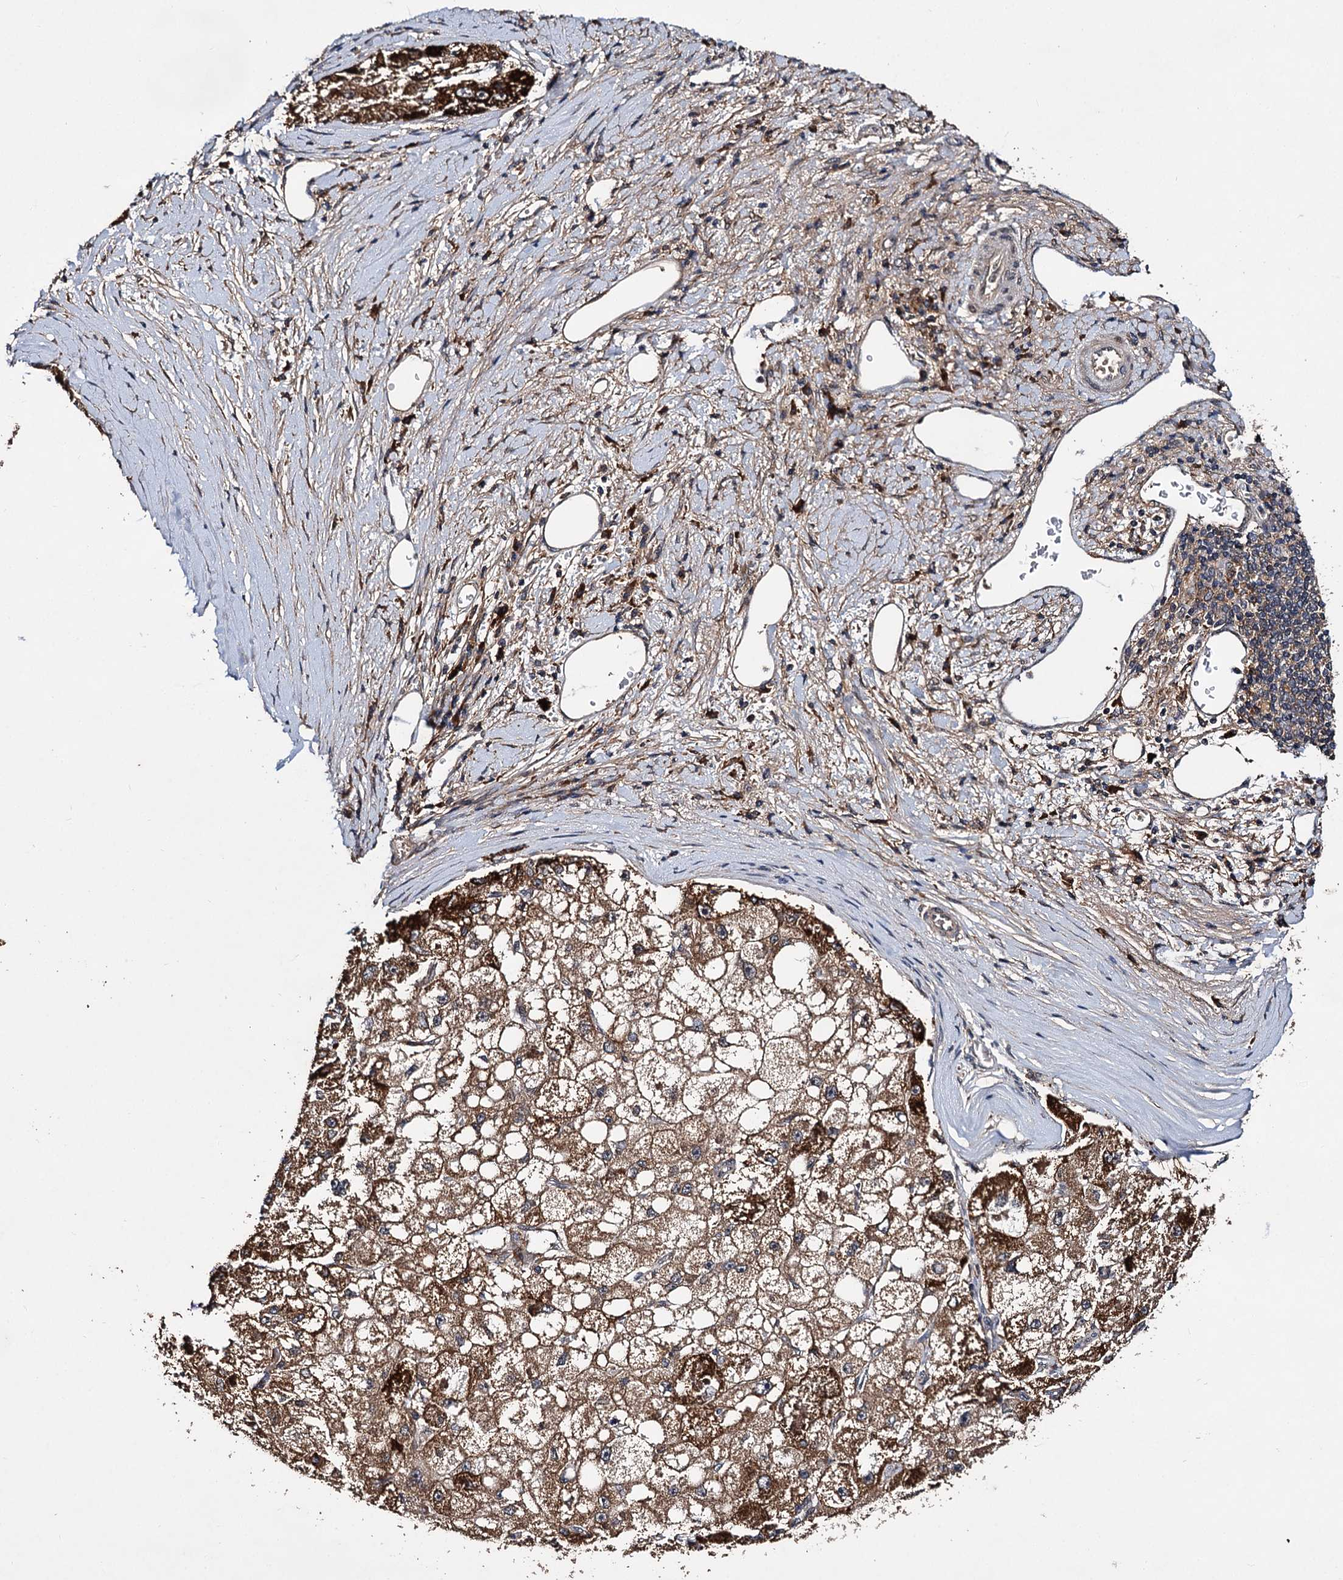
{"staining": {"intensity": "moderate", "quantity": ">75%", "location": "cytoplasmic/membranous"}, "tissue": "liver cancer", "cell_type": "Tumor cells", "image_type": "cancer", "snomed": [{"axis": "morphology", "description": "Carcinoma, Hepatocellular, NOS"}, {"axis": "topography", "description": "Liver"}], "caption": "Immunohistochemical staining of liver cancer shows moderate cytoplasmic/membranous protein positivity in approximately >75% of tumor cells. (DAB (3,3'-diaminobenzidine) = brown stain, brightfield microscopy at high magnification).", "gene": "MBD6", "patient": {"sex": "male", "age": 80}}